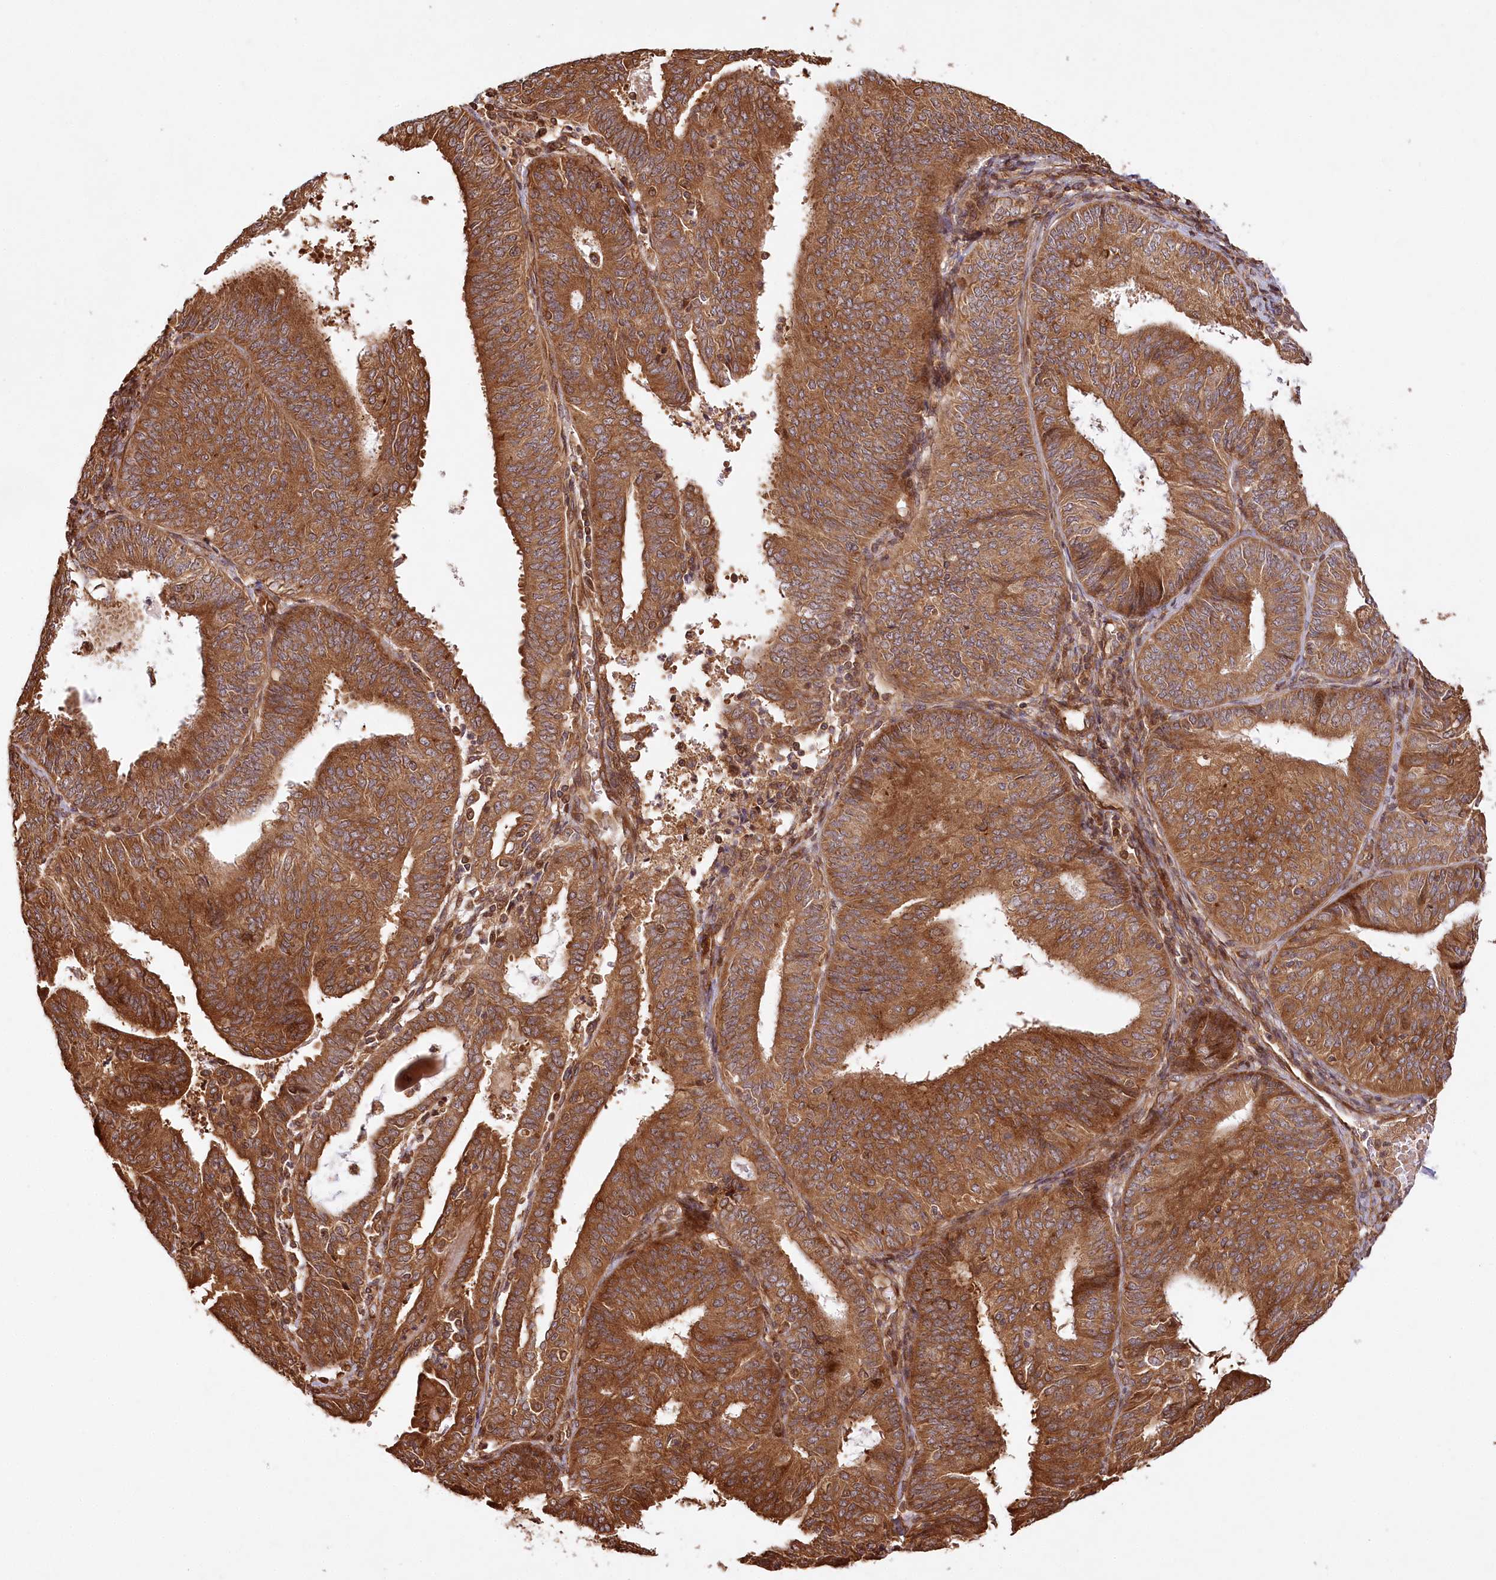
{"staining": {"intensity": "strong", "quantity": ">75%", "location": "cytoplasmic/membranous"}, "tissue": "endometrial cancer", "cell_type": "Tumor cells", "image_type": "cancer", "snomed": [{"axis": "morphology", "description": "Adenocarcinoma, NOS"}, {"axis": "topography", "description": "Endometrium"}], "caption": "Immunohistochemistry (DAB (3,3'-diaminobenzidine)) staining of endometrial cancer reveals strong cytoplasmic/membranous protein staining in about >75% of tumor cells. (DAB (3,3'-diaminobenzidine) IHC with brightfield microscopy, high magnification).", "gene": "LSS", "patient": {"sex": "female", "age": 58}}